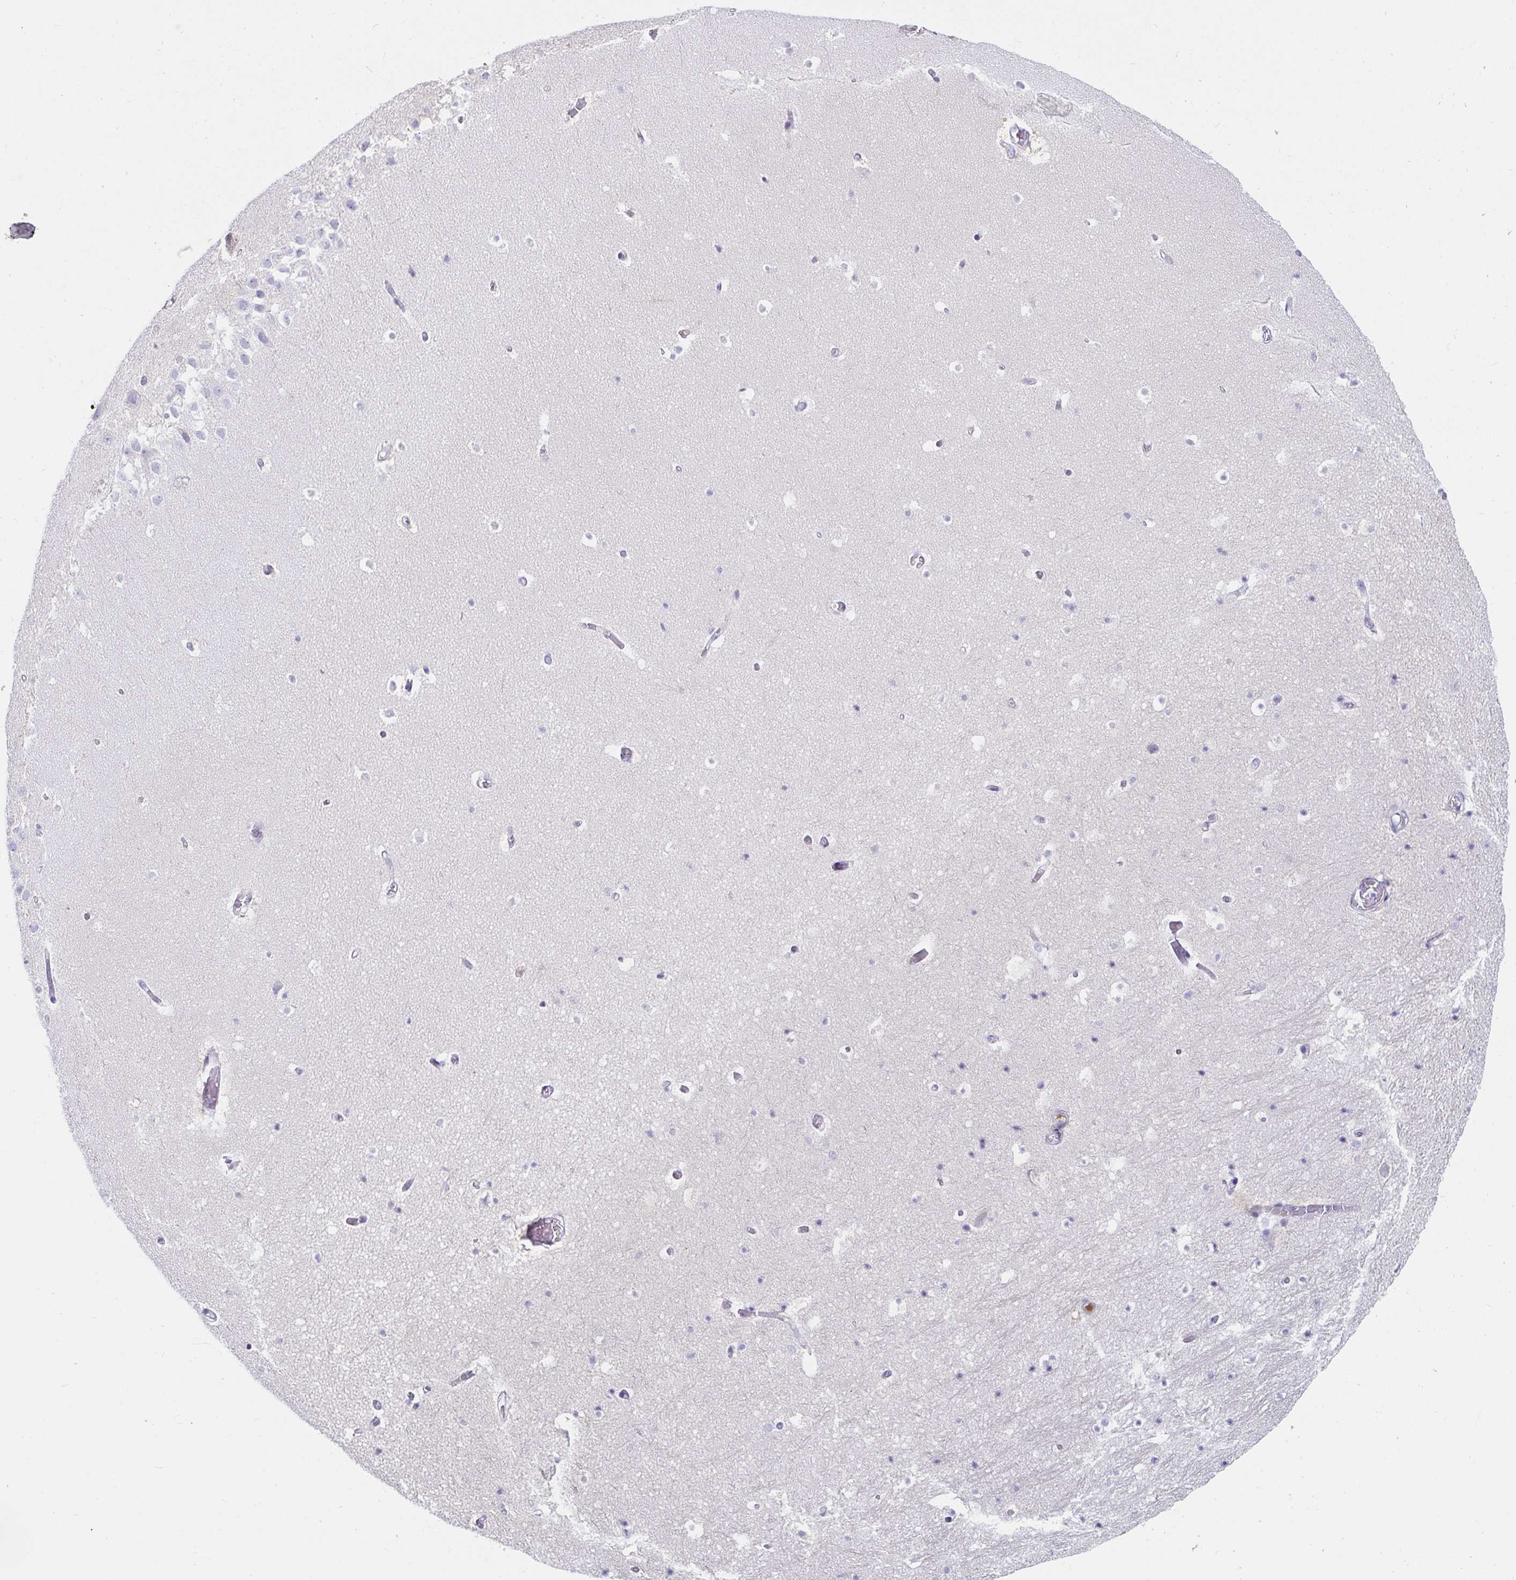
{"staining": {"intensity": "negative", "quantity": "none", "location": "none"}, "tissue": "hippocampus", "cell_type": "Glial cells", "image_type": "normal", "snomed": [{"axis": "morphology", "description": "Normal tissue, NOS"}, {"axis": "topography", "description": "Hippocampus"}], "caption": "The immunohistochemistry (IHC) photomicrograph has no significant expression in glial cells of hippocampus.", "gene": "C4orf17", "patient": {"sex": "male", "age": 26}}